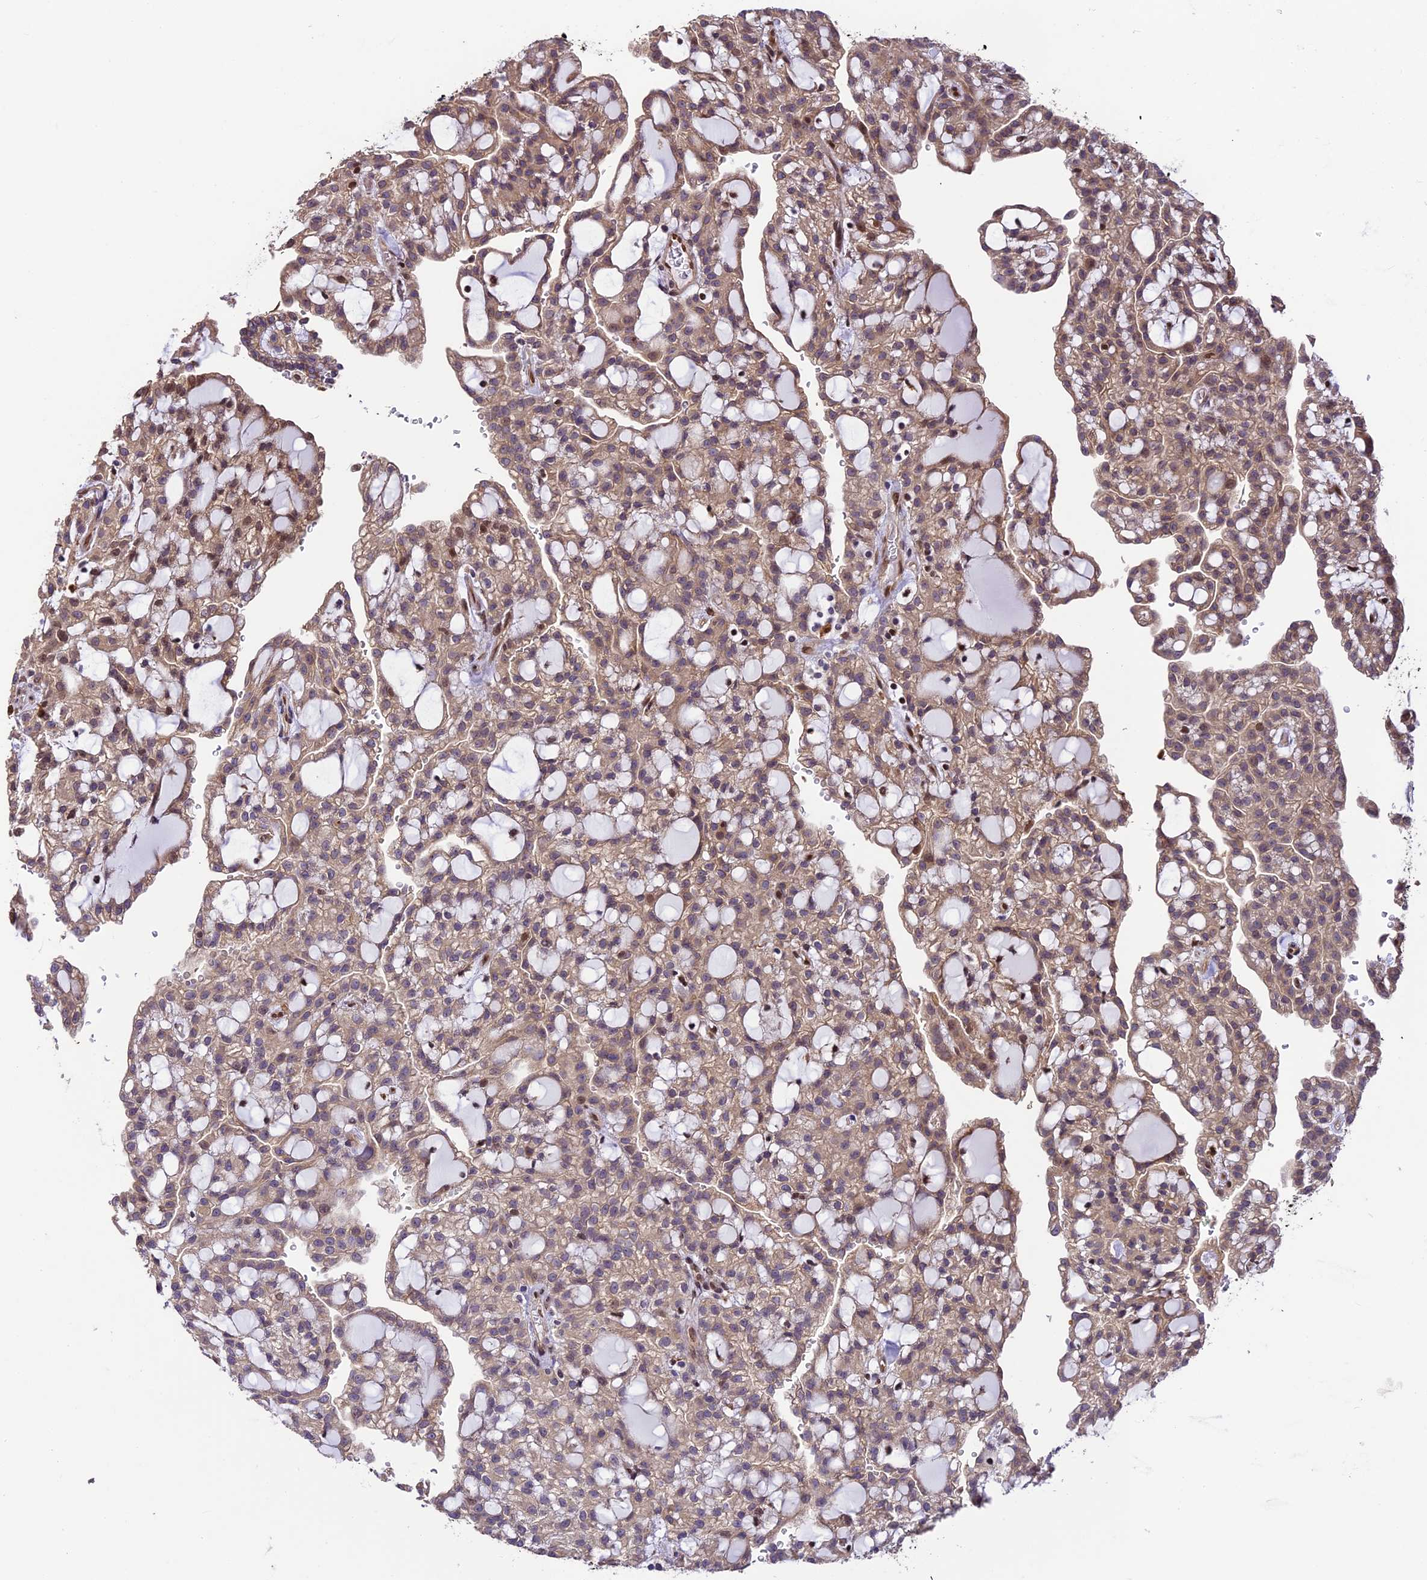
{"staining": {"intensity": "weak", "quantity": "25%-75%", "location": "cytoplasmic/membranous"}, "tissue": "renal cancer", "cell_type": "Tumor cells", "image_type": "cancer", "snomed": [{"axis": "morphology", "description": "Adenocarcinoma, NOS"}, {"axis": "topography", "description": "Kidney"}], "caption": "Immunohistochemical staining of human adenocarcinoma (renal) demonstrates low levels of weak cytoplasmic/membranous protein positivity in approximately 25%-75% of tumor cells.", "gene": "TRIM22", "patient": {"sex": "male", "age": 63}}